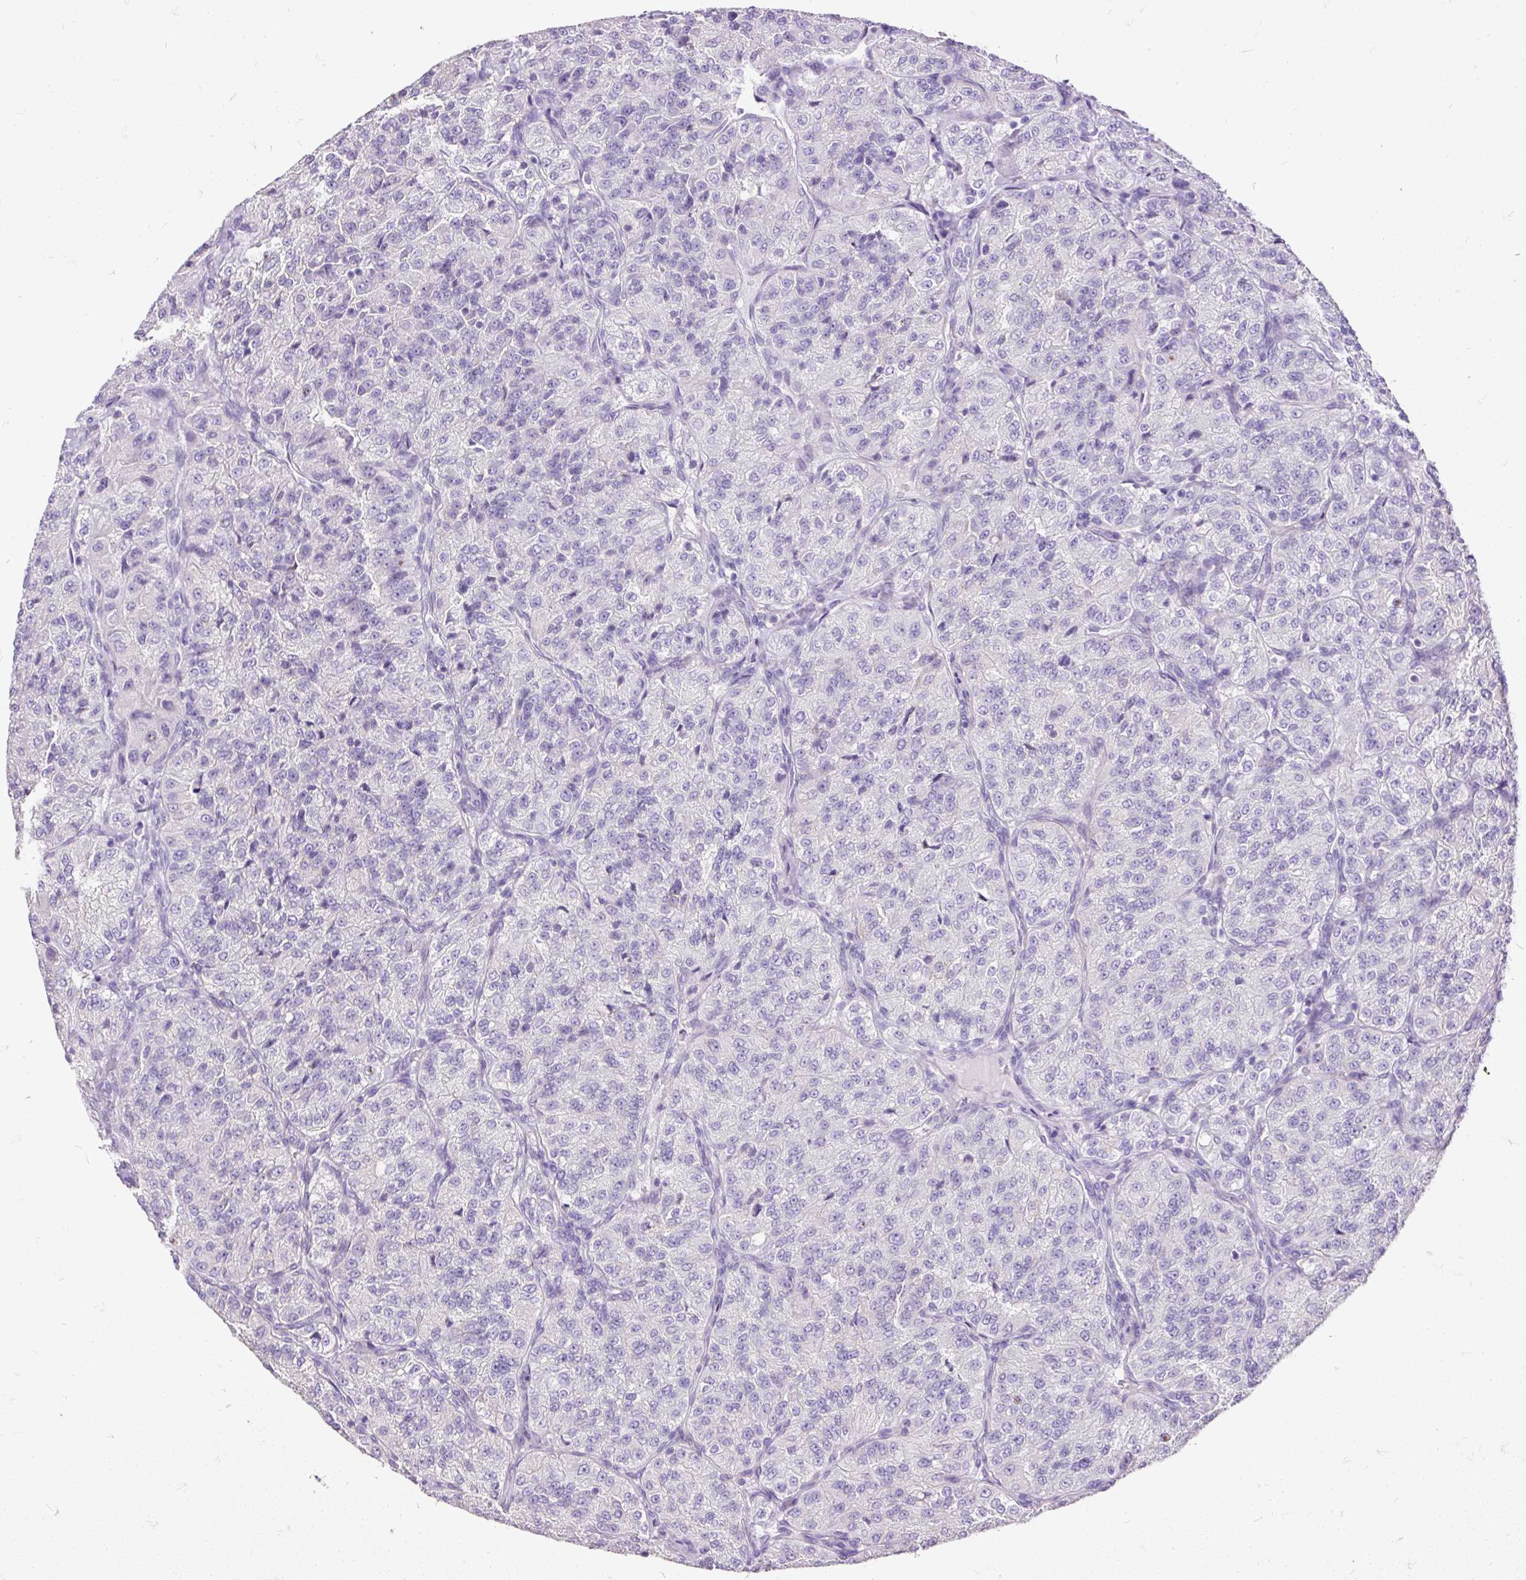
{"staining": {"intensity": "negative", "quantity": "none", "location": "none"}, "tissue": "renal cancer", "cell_type": "Tumor cells", "image_type": "cancer", "snomed": [{"axis": "morphology", "description": "Adenocarcinoma, NOS"}, {"axis": "topography", "description": "Kidney"}], "caption": "The micrograph exhibits no significant staining in tumor cells of renal cancer. The staining is performed using DAB brown chromogen with nuclei counter-stained in using hematoxylin.", "gene": "GBX1", "patient": {"sex": "female", "age": 63}}